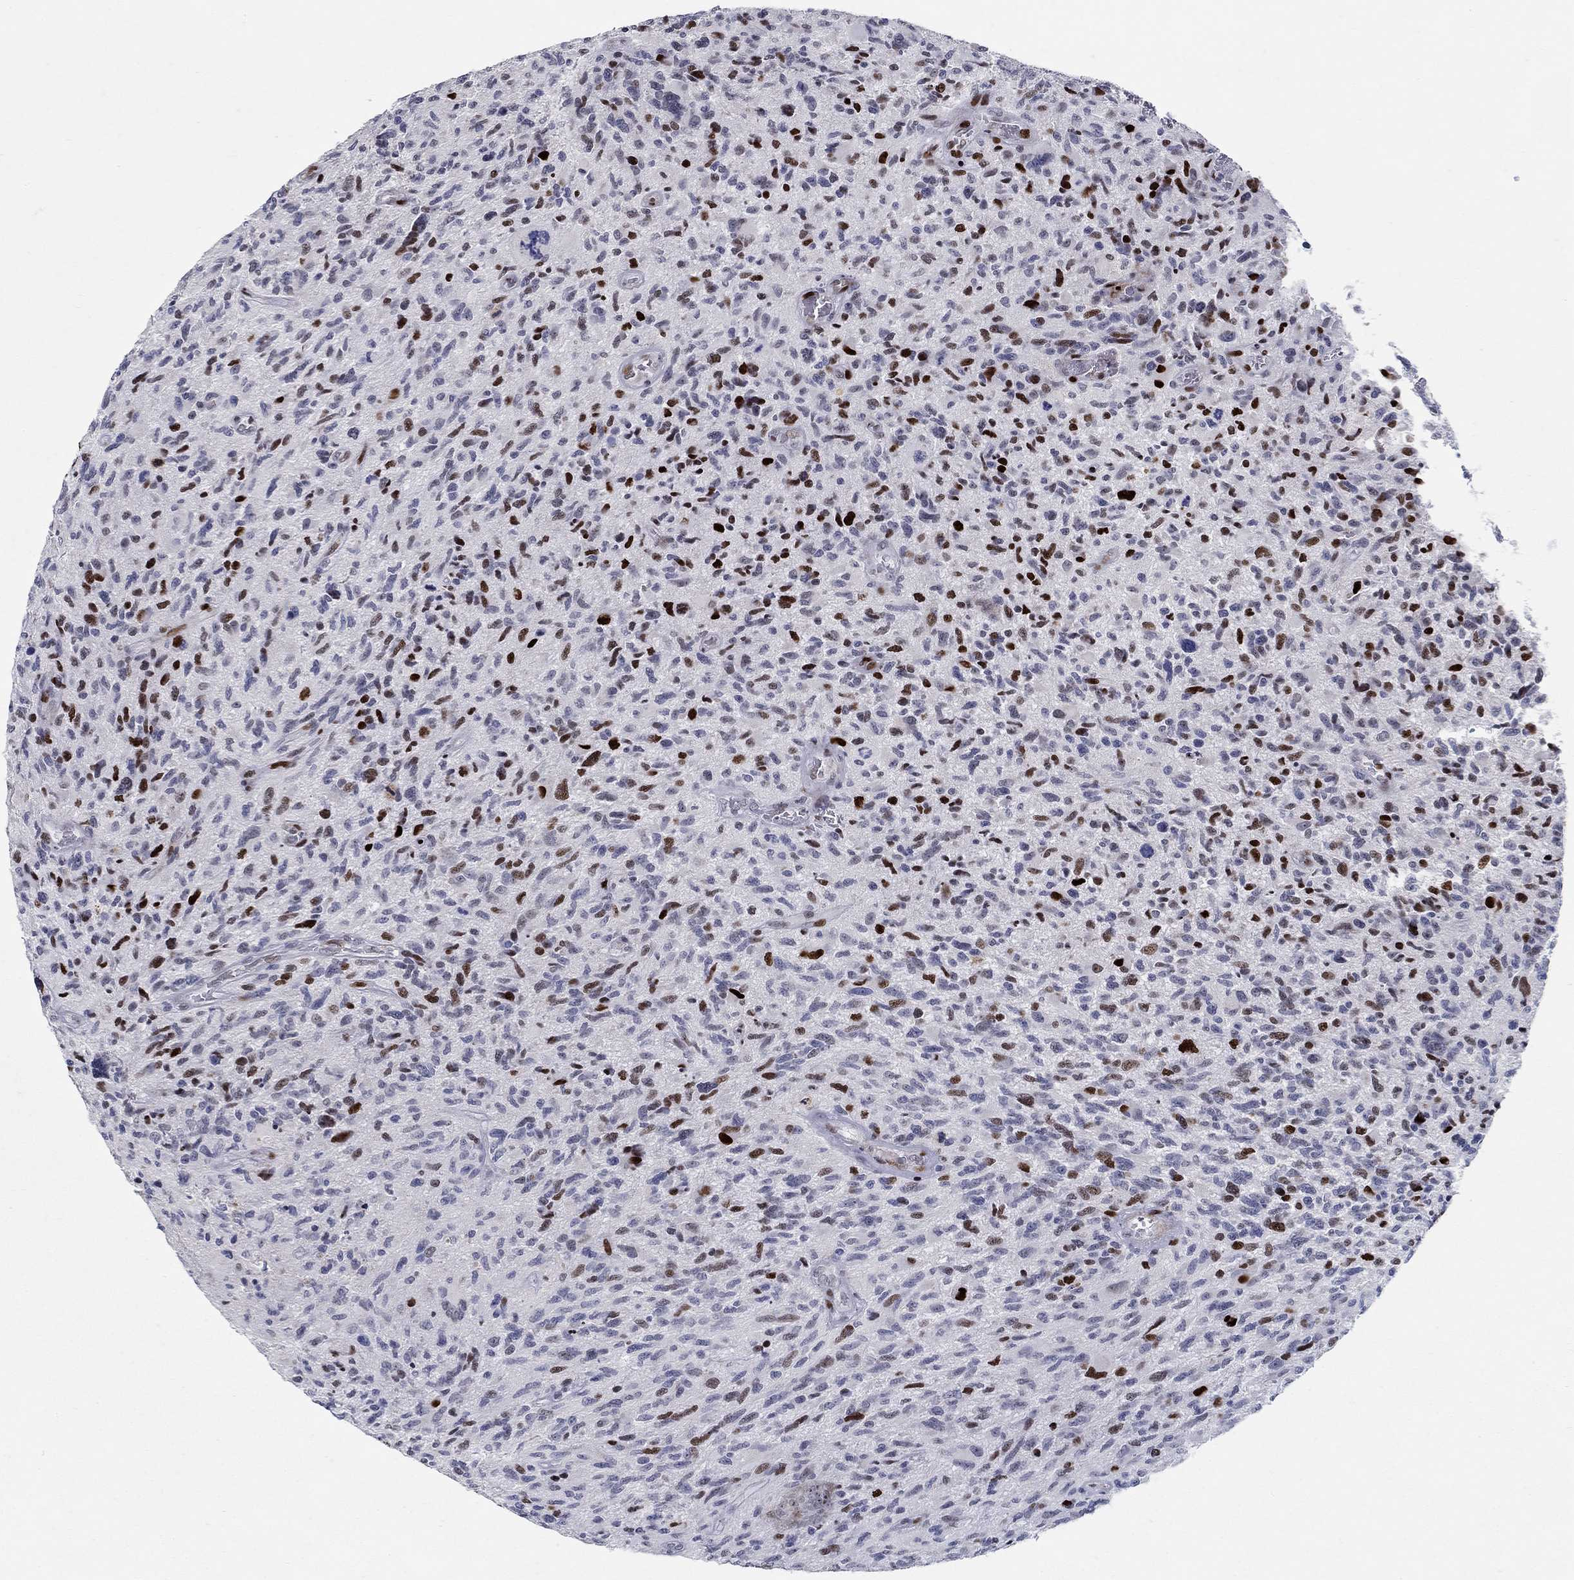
{"staining": {"intensity": "strong", "quantity": "25%-75%", "location": "nuclear"}, "tissue": "glioma", "cell_type": "Tumor cells", "image_type": "cancer", "snomed": [{"axis": "morphology", "description": "Glioma, malignant, NOS"}, {"axis": "morphology", "description": "Glioma, malignant, High grade"}, {"axis": "topography", "description": "Brain"}], "caption": "An immunohistochemistry micrograph of tumor tissue is shown. Protein staining in brown labels strong nuclear positivity in glioma within tumor cells.", "gene": "RAPGEF5", "patient": {"sex": "female", "age": 71}}